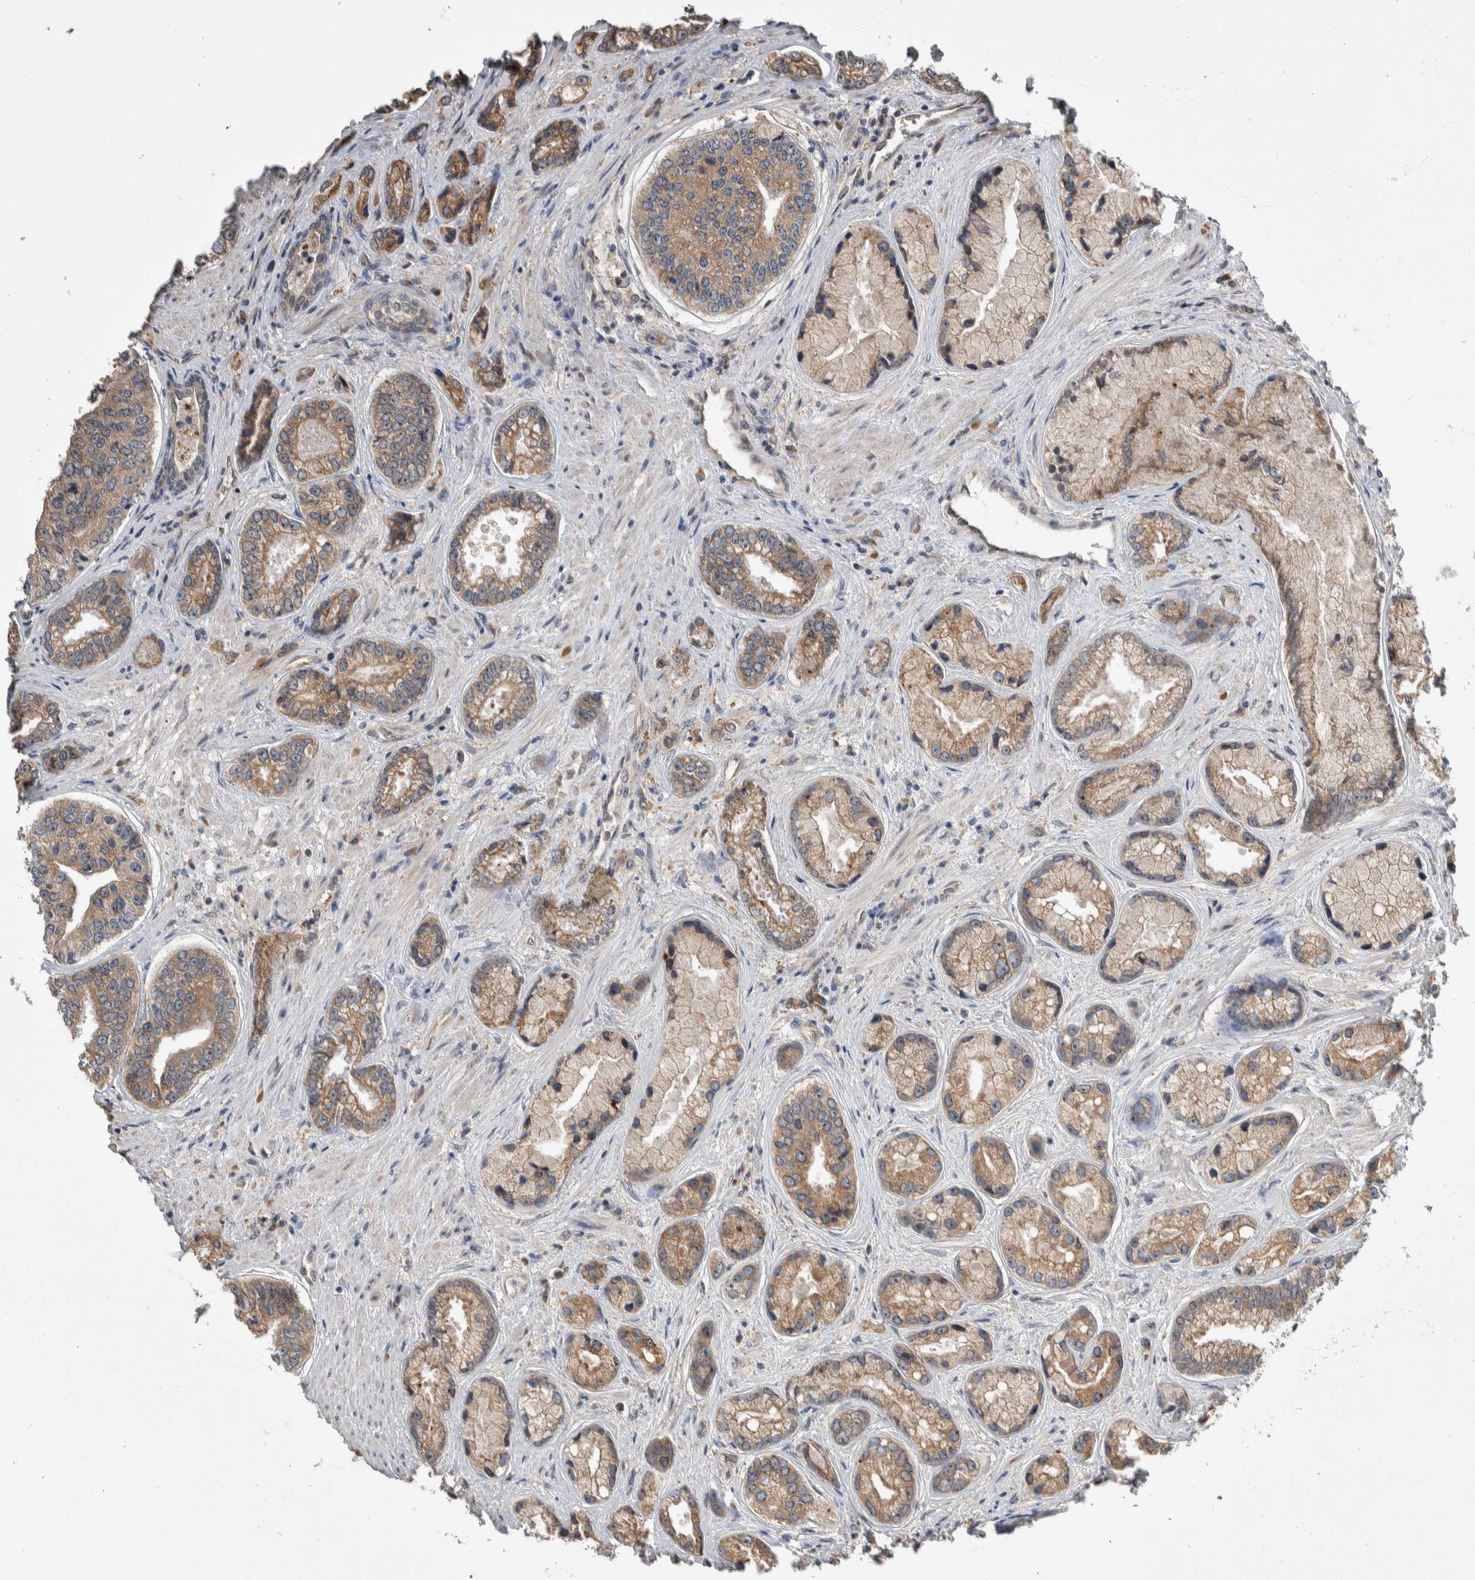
{"staining": {"intensity": "moderate", "quantity": ">75%", "location": "cytoplasmic/membranous"}, "tissue": "prostate cancer", "cell_type": "Tumor cells", "image_type": "cancer", "snomed": [{"axis": "morphology", "description": "Adenocarcinoma, High grade"}, {"axis": "topography", "description": "Prostate"}], "caption": "This micrograph shows immunohistochemistry (IHC) staining of prostate cancer, with medium moderate cytoplasmic/membranous positivity in about >75% of tumor cells.", "gene": "PRDM4", "patient": {"sex": "male", "age": 61}}